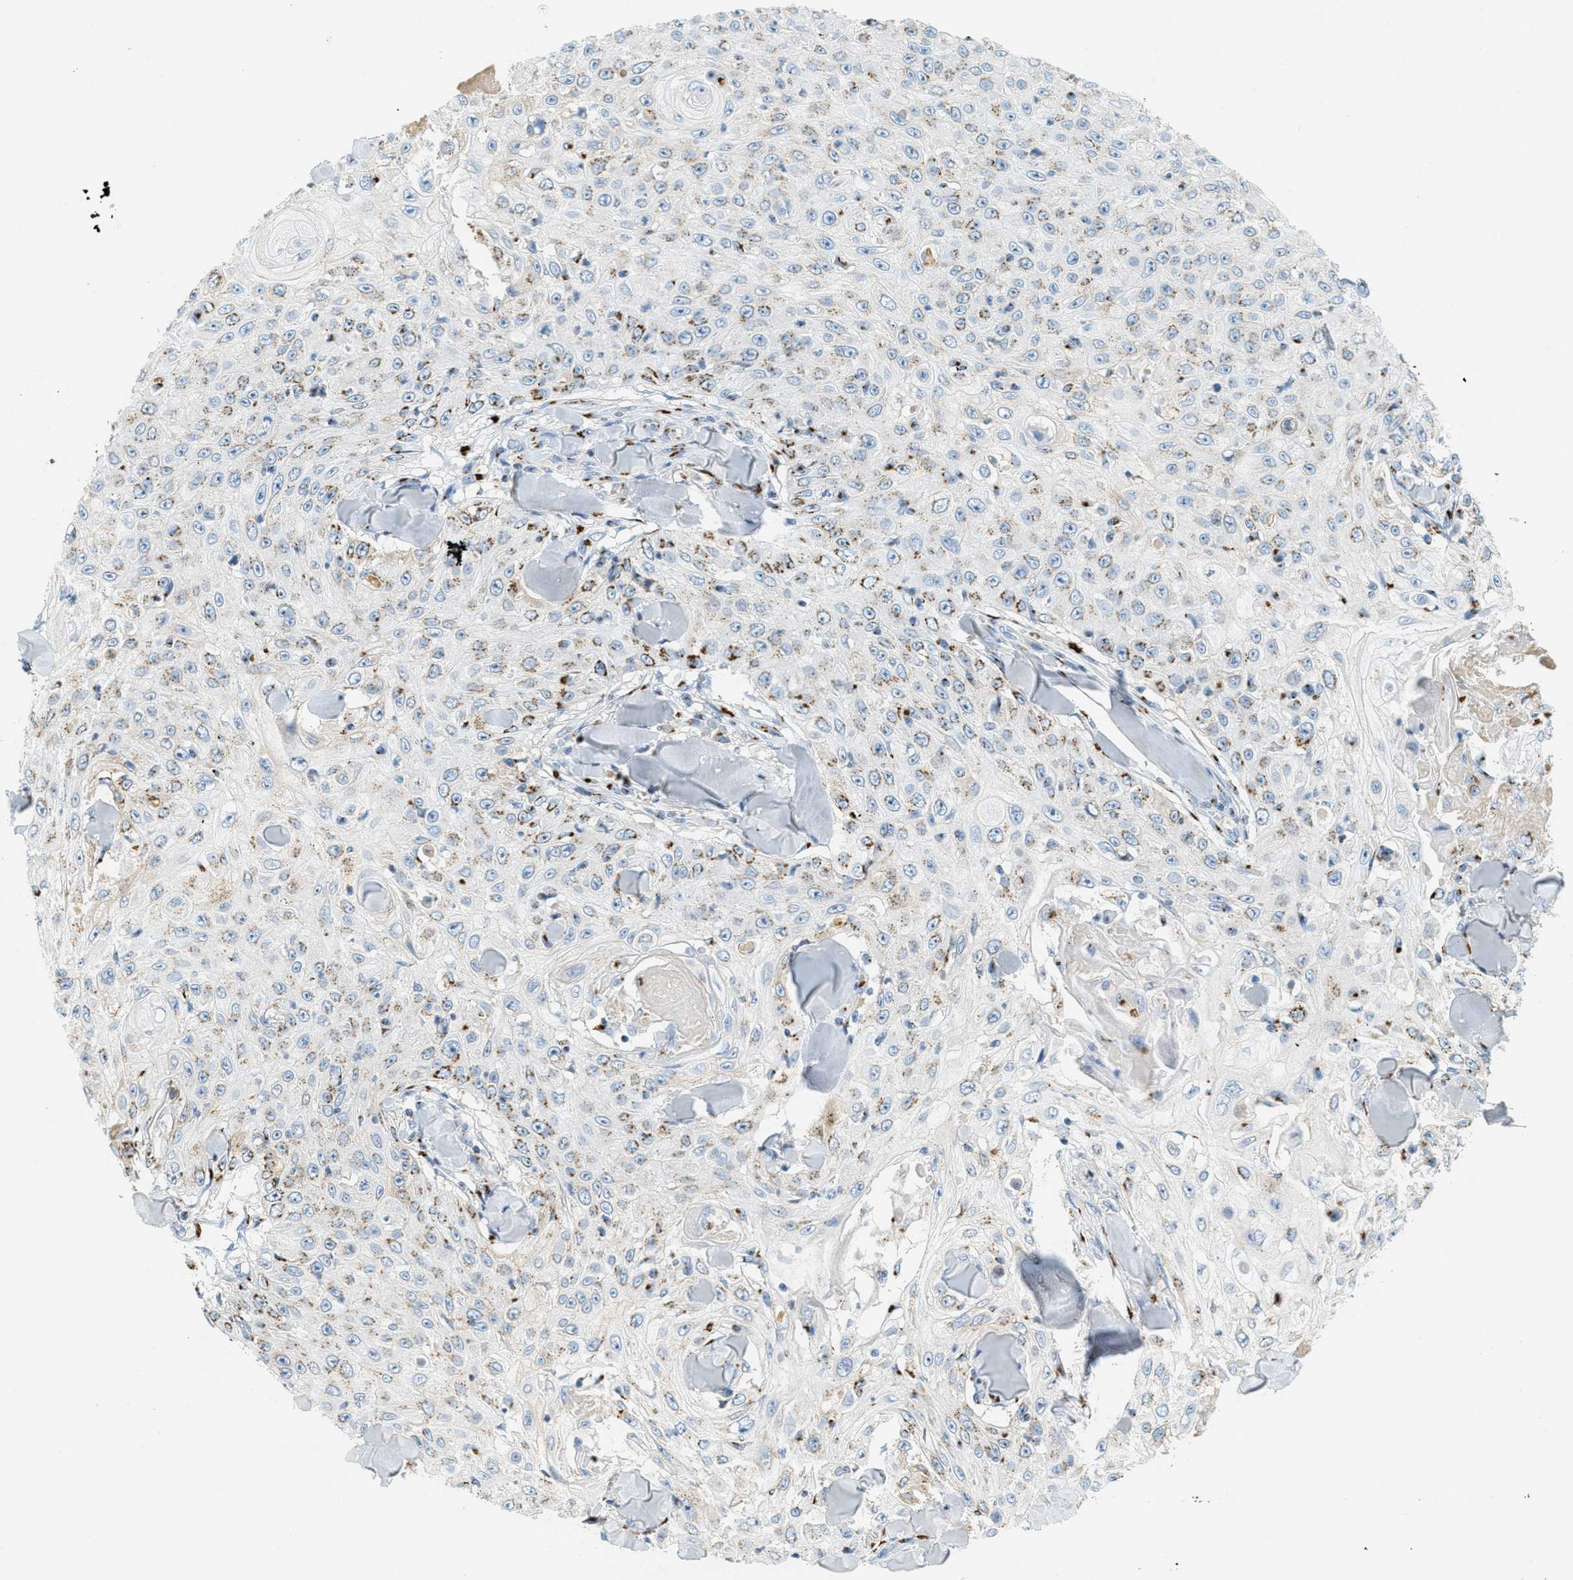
{"staining": {"intensity": "moderate", "quantity": "<25%", "location": "cytoplasmic/membranous"}, "tissue": "skin cancer", "cell_type": "Tumor cells", "image_type": "cancer", "snomed": [{"axis": "morphology", "description": "Squamous cell carcinoma, NOS"}, {"axis": "topography", "description": "Skin"}], "caption": "Skin cancer stained with IHC reveals moderate cytoplasmic/membranous positivity in about <25% of tumor cells.", "gene": "ENTPD4", "patient": {"sex": "male", "age": 86}}